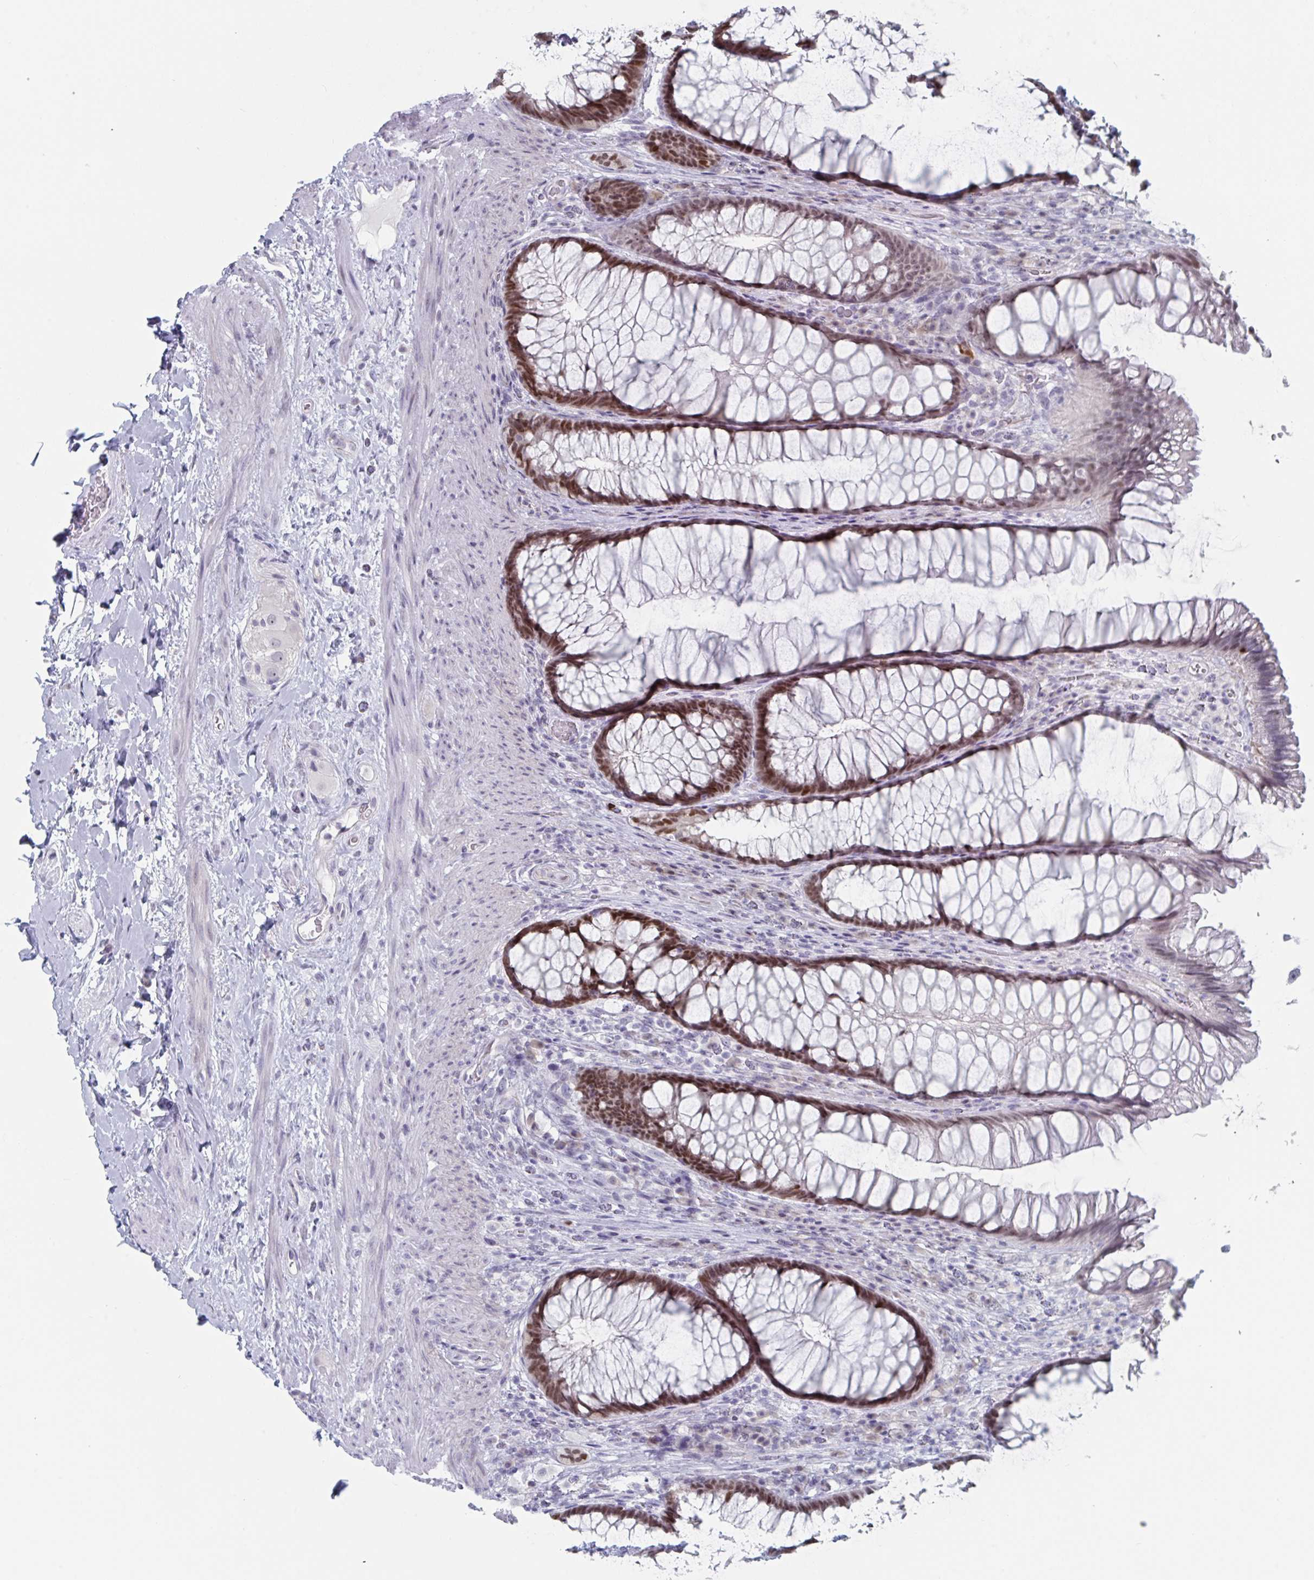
{"staining": {"intensity": "moderate", "quantity": ">75%", "location": "nuclear"}, "tissue": "rectum", "cell_type": "Glandular cells", "image_type": "normal", "snomed": [{"axis": "morphology", "description": "Normal tissue, NOS"}, {"axis": "topography", "description": "Rectum"}], "caption": "Glandular cells demonstrate moderate nuclear staining in approximately >75% of cells in unremarkable rectum.", "gene": "FOXA1", "patient": {"sex": "male", "age": 53}}